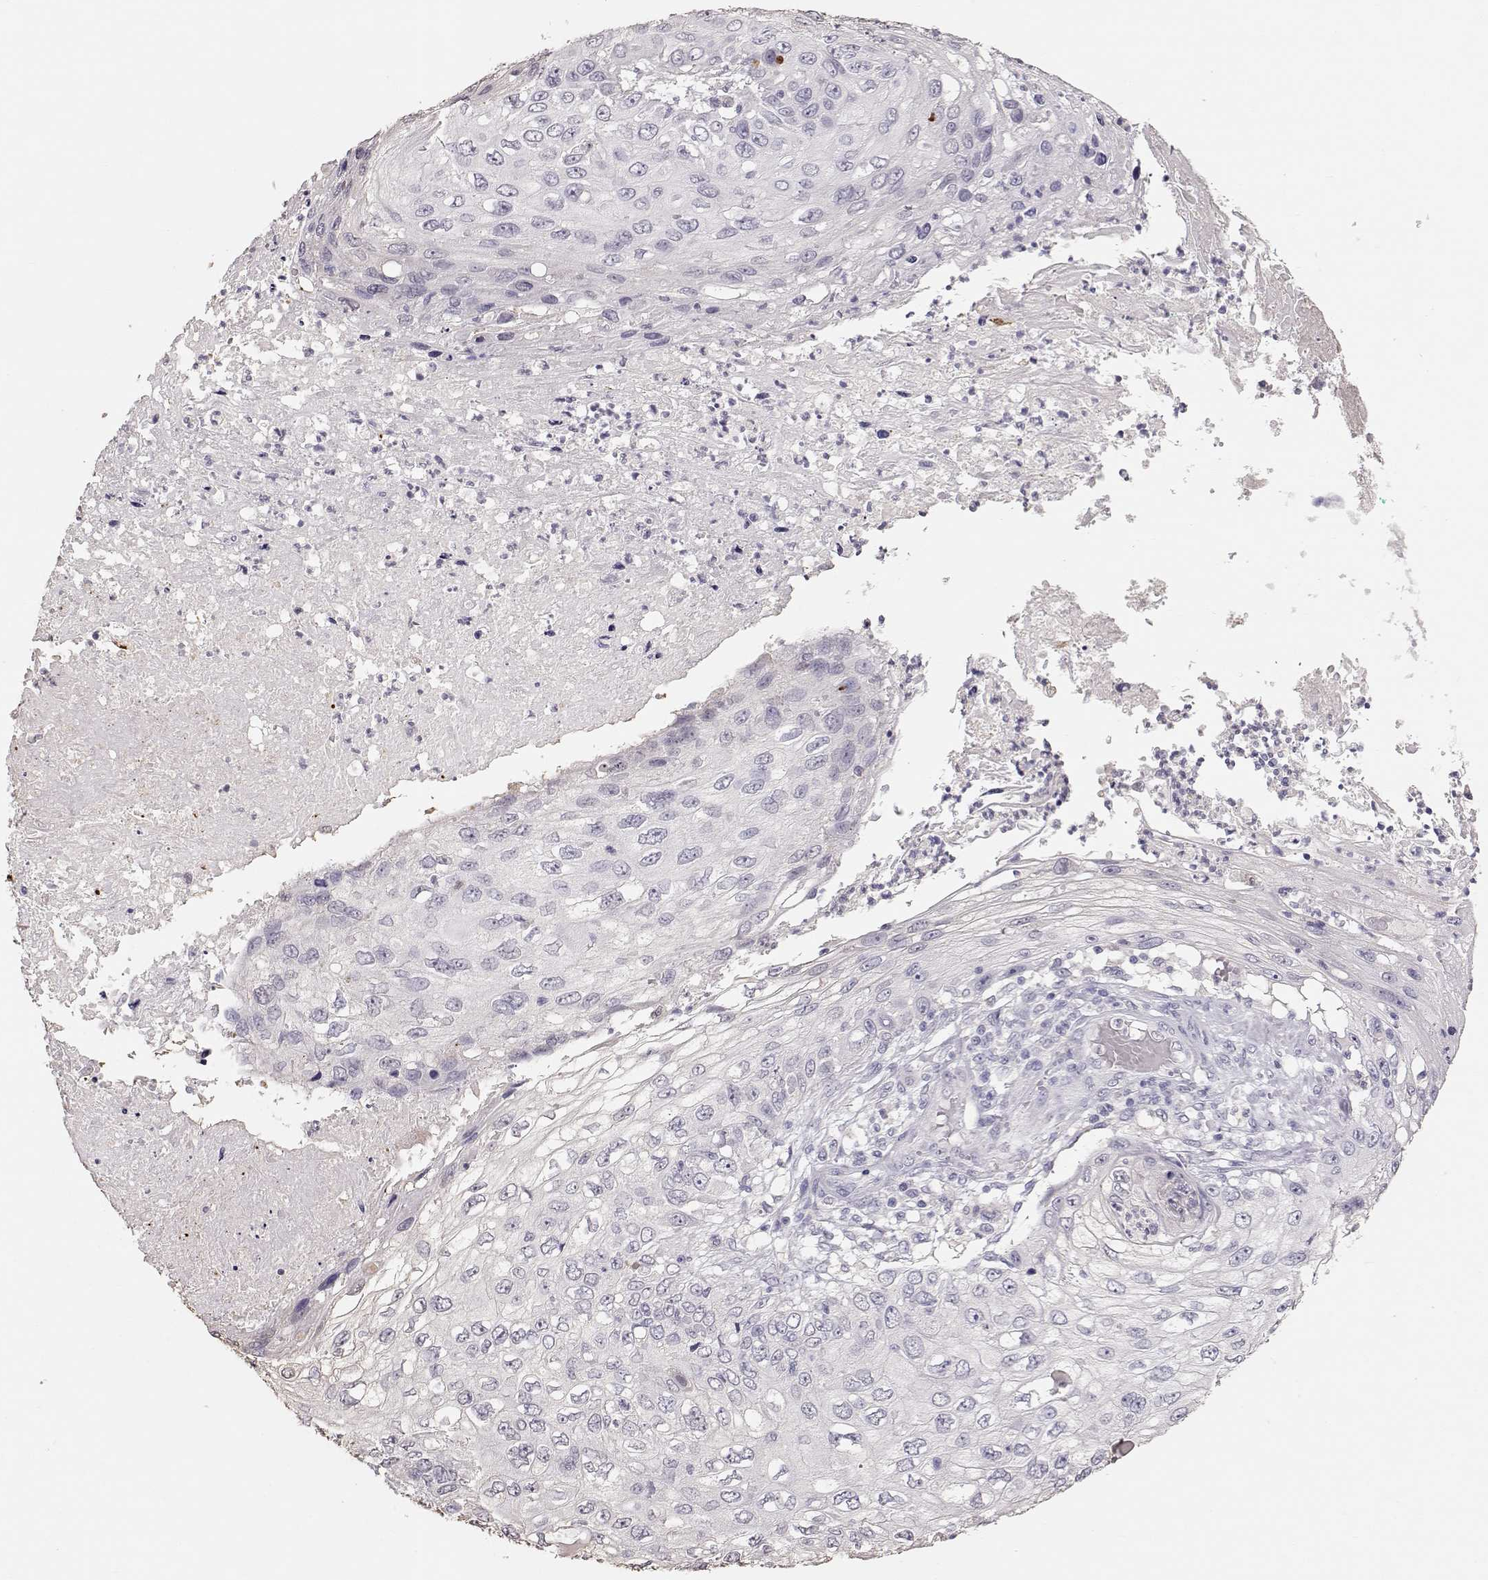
{"staining": {"intensity": "negative", "quantity": "none", "location": "none"}, "tissue": "skin cancer", "cell_type": "Tumor cells", "image_type": "cancer", "snomed": [{"axis": "morphology", "description": "Squamous cell carcinoma, NOS"}, {"axis": "topography", "description": "Skin"}], "caption": "A micrograph of squamous cell carcinoma (skin) stained for a protein demonstrates no brown staining in tumor cells.", "gene": "POU1F1", "patient": {"sex": "male", "age": 92}}